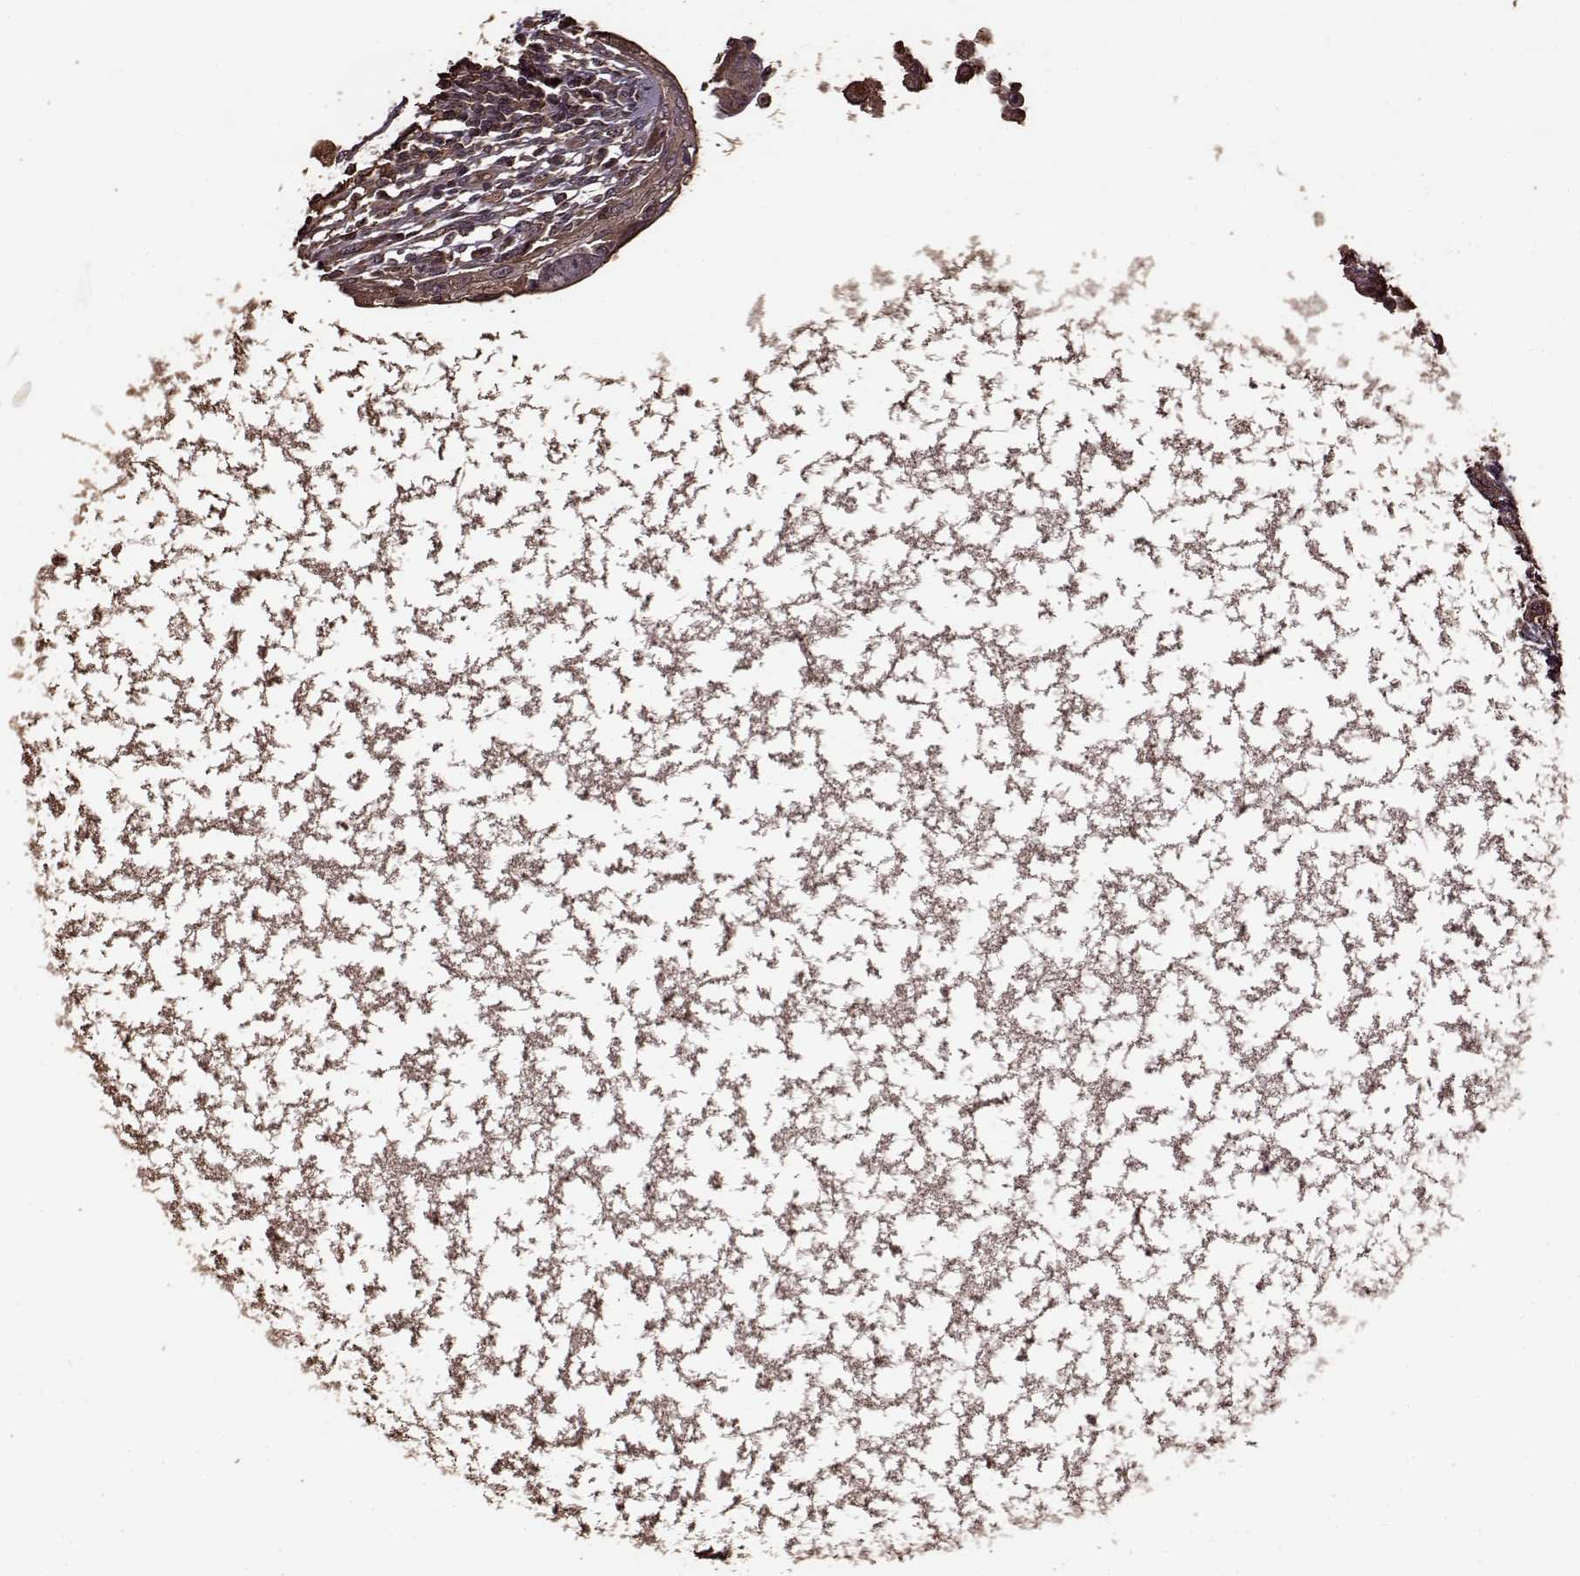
{"staining": {"intensity": "weak", "quantity": ">75%", "location": "cytoplasmic/membranous"}, "tissue": "testis cancer", "cell_type": "Tumor cells", "image_type": "cancer", "snomed": [{"axis": "morphology", "description": "Carcinoma, Embryonal, NOS"}, {"axis": "topography", "description": "Testis"}], "caption": "Immunohistochemical staining of testis embryonal carcinoma shows low levels of weak cytoplasmic/membranous positivity in approximately >75% of tumor cells. (DAB (3,3'-diaminobenzidine) IHC, brown staining for protein, blue staining for nuclei).", "gene": "FBXW11", "patient": {"sex": "male", "age": 26}}